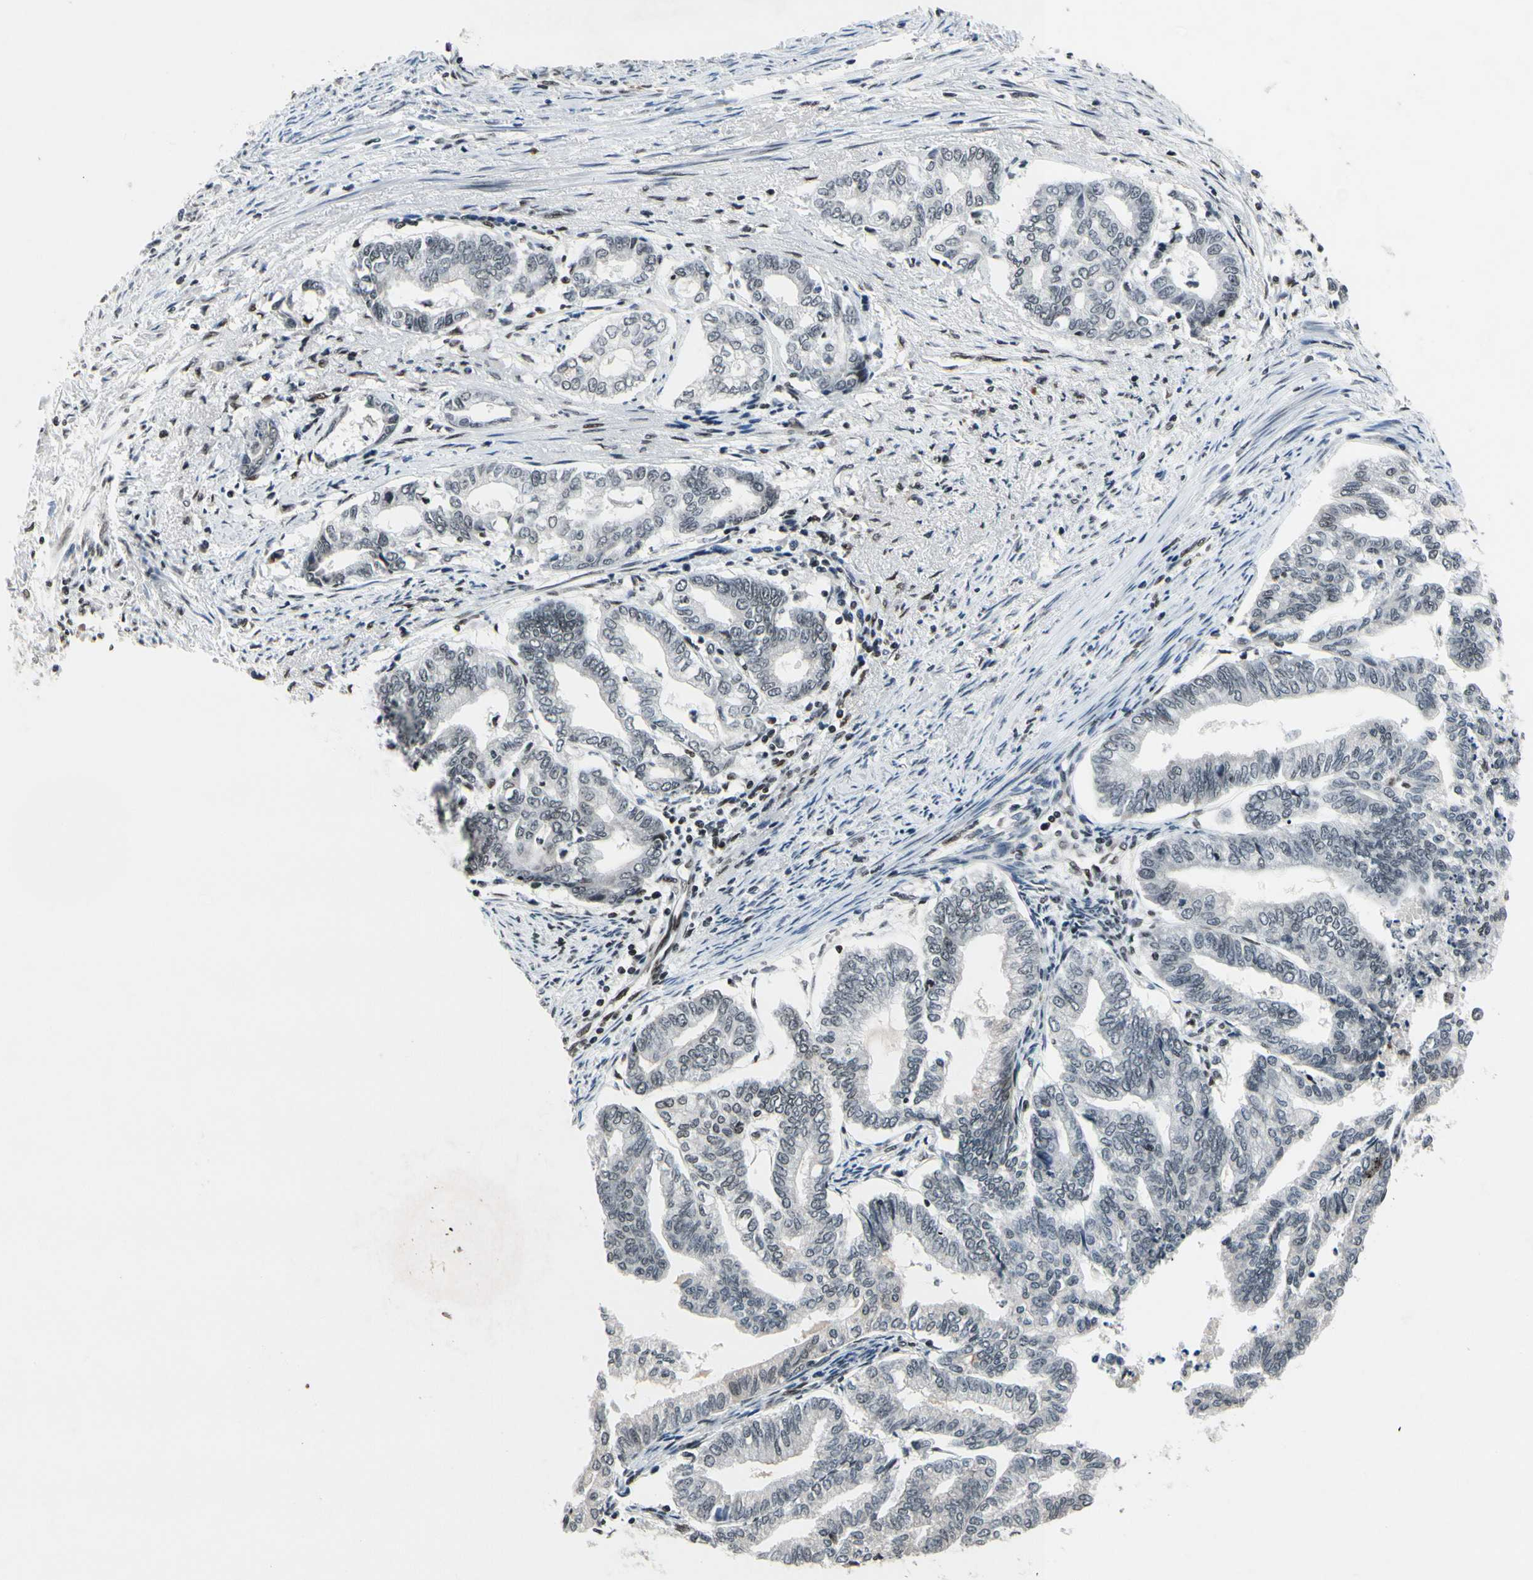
{"staining": {"intensity": "weak", "quantity": "25%-75%", "location": "nuclear"}, "tissue": "endometrial cancer", "cell_type": "Tumor cells", "image_type": "cancer", "snomed": [{"axis": "morphology", "description": "Adenocarcinoma, NOS"}, {"axis": "topography", "description": "Endometrium"}], "caption": "Protein expression analysis of endometrial adenocarcinoma exhibits weak nuclear staining in approximately 25%-75% of tumor cells. (DAB = brown stain, brightfield microscopy at high magnification).", "gene": "RECQL", "patient": {"sex": "female", "age": 79}}